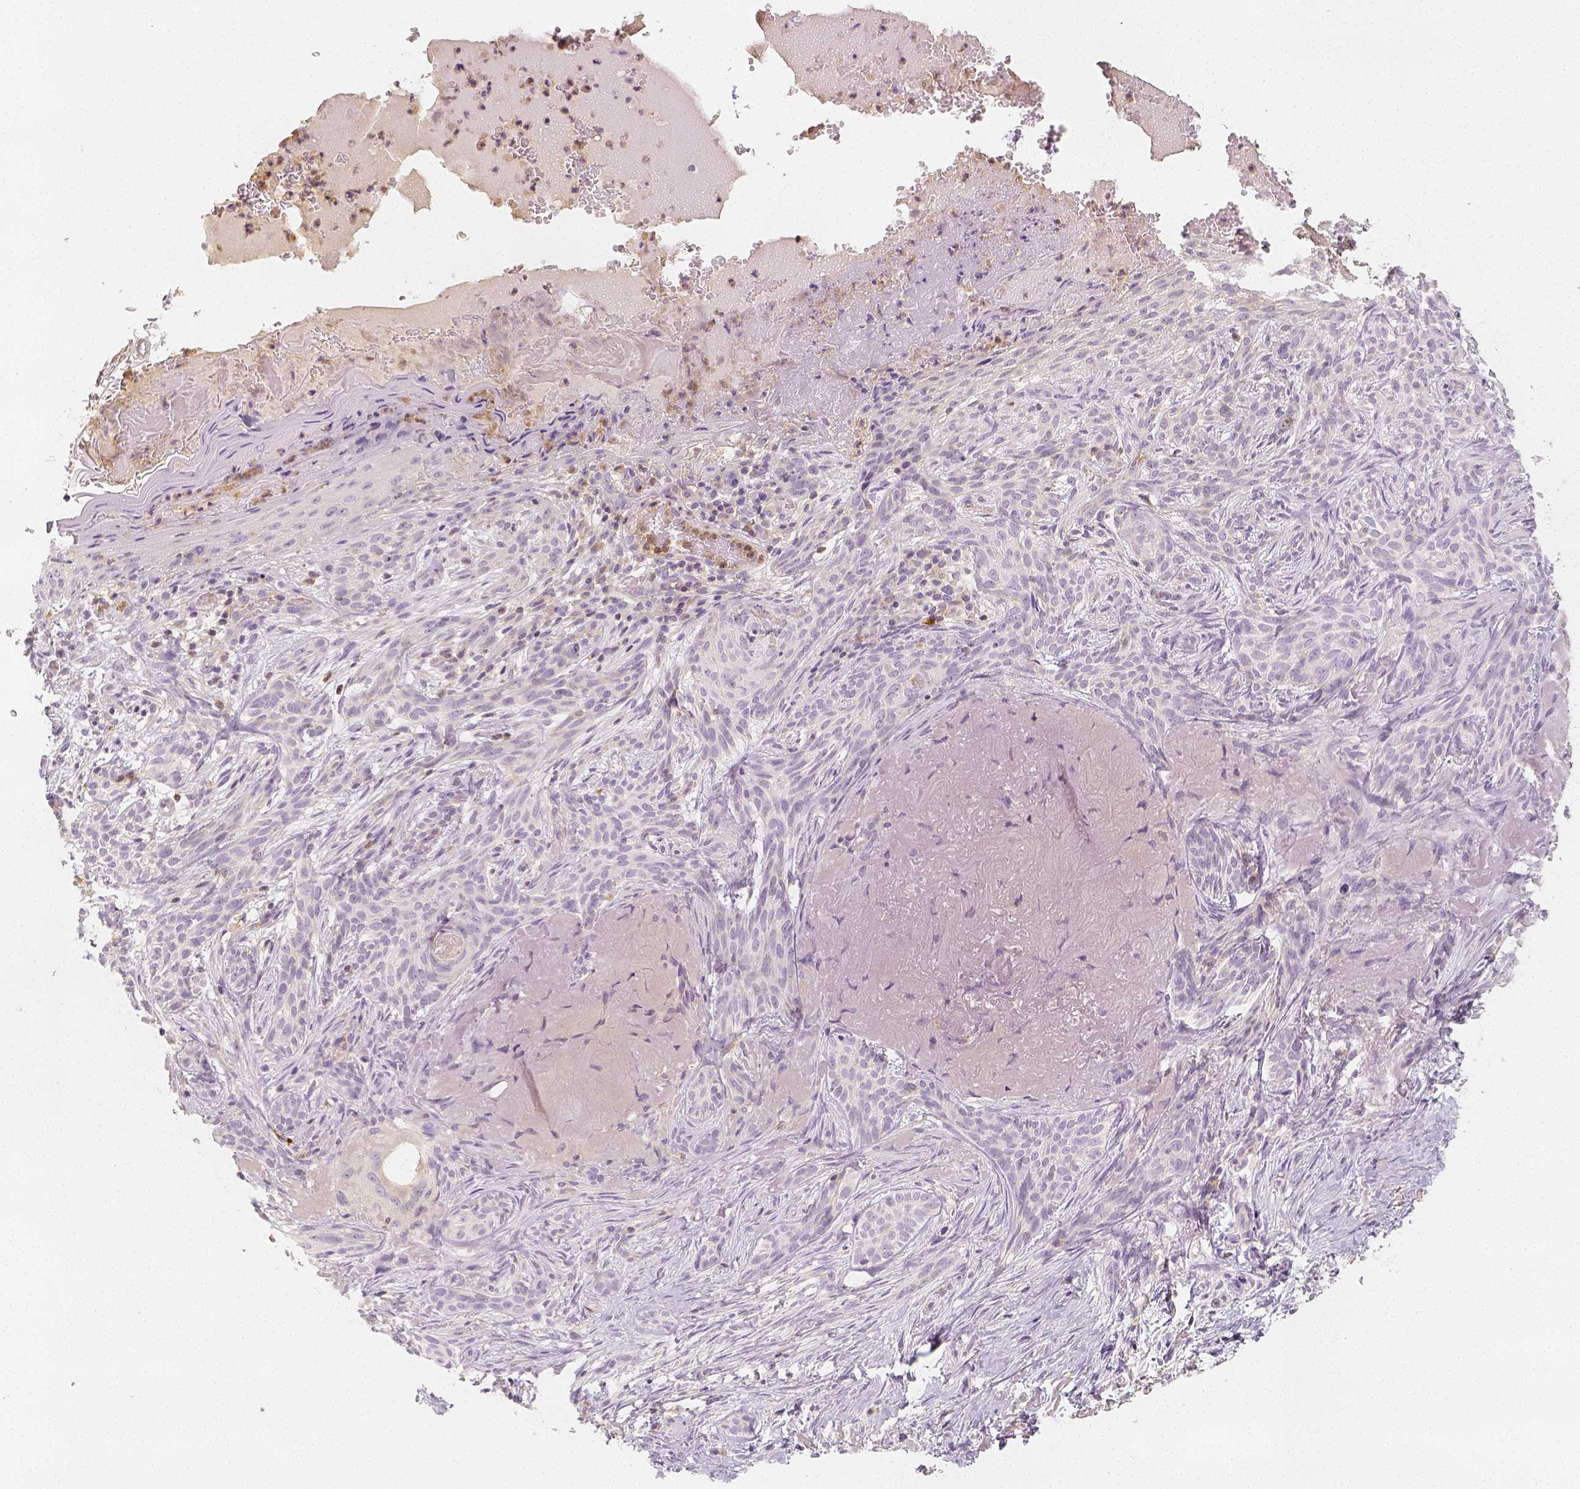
{"staining": {"intensity": "negative", "quantity": "none", "location": "none"}, "tissue": "skin cancer", "cell_type": "Tumor cells", "image_type": "cancer", "snomed": [{"axis": "morphology", "description": "Basal cell carcinoma"}, {"axis": "topography", "description": "Skin"}], "caption": "Image shows no protein staining in tumor cells of skin cancer (basal cell carcinoma) tissue.", "gene": "PTPRJ", "patient": {"sex": "male", "age": 84}}